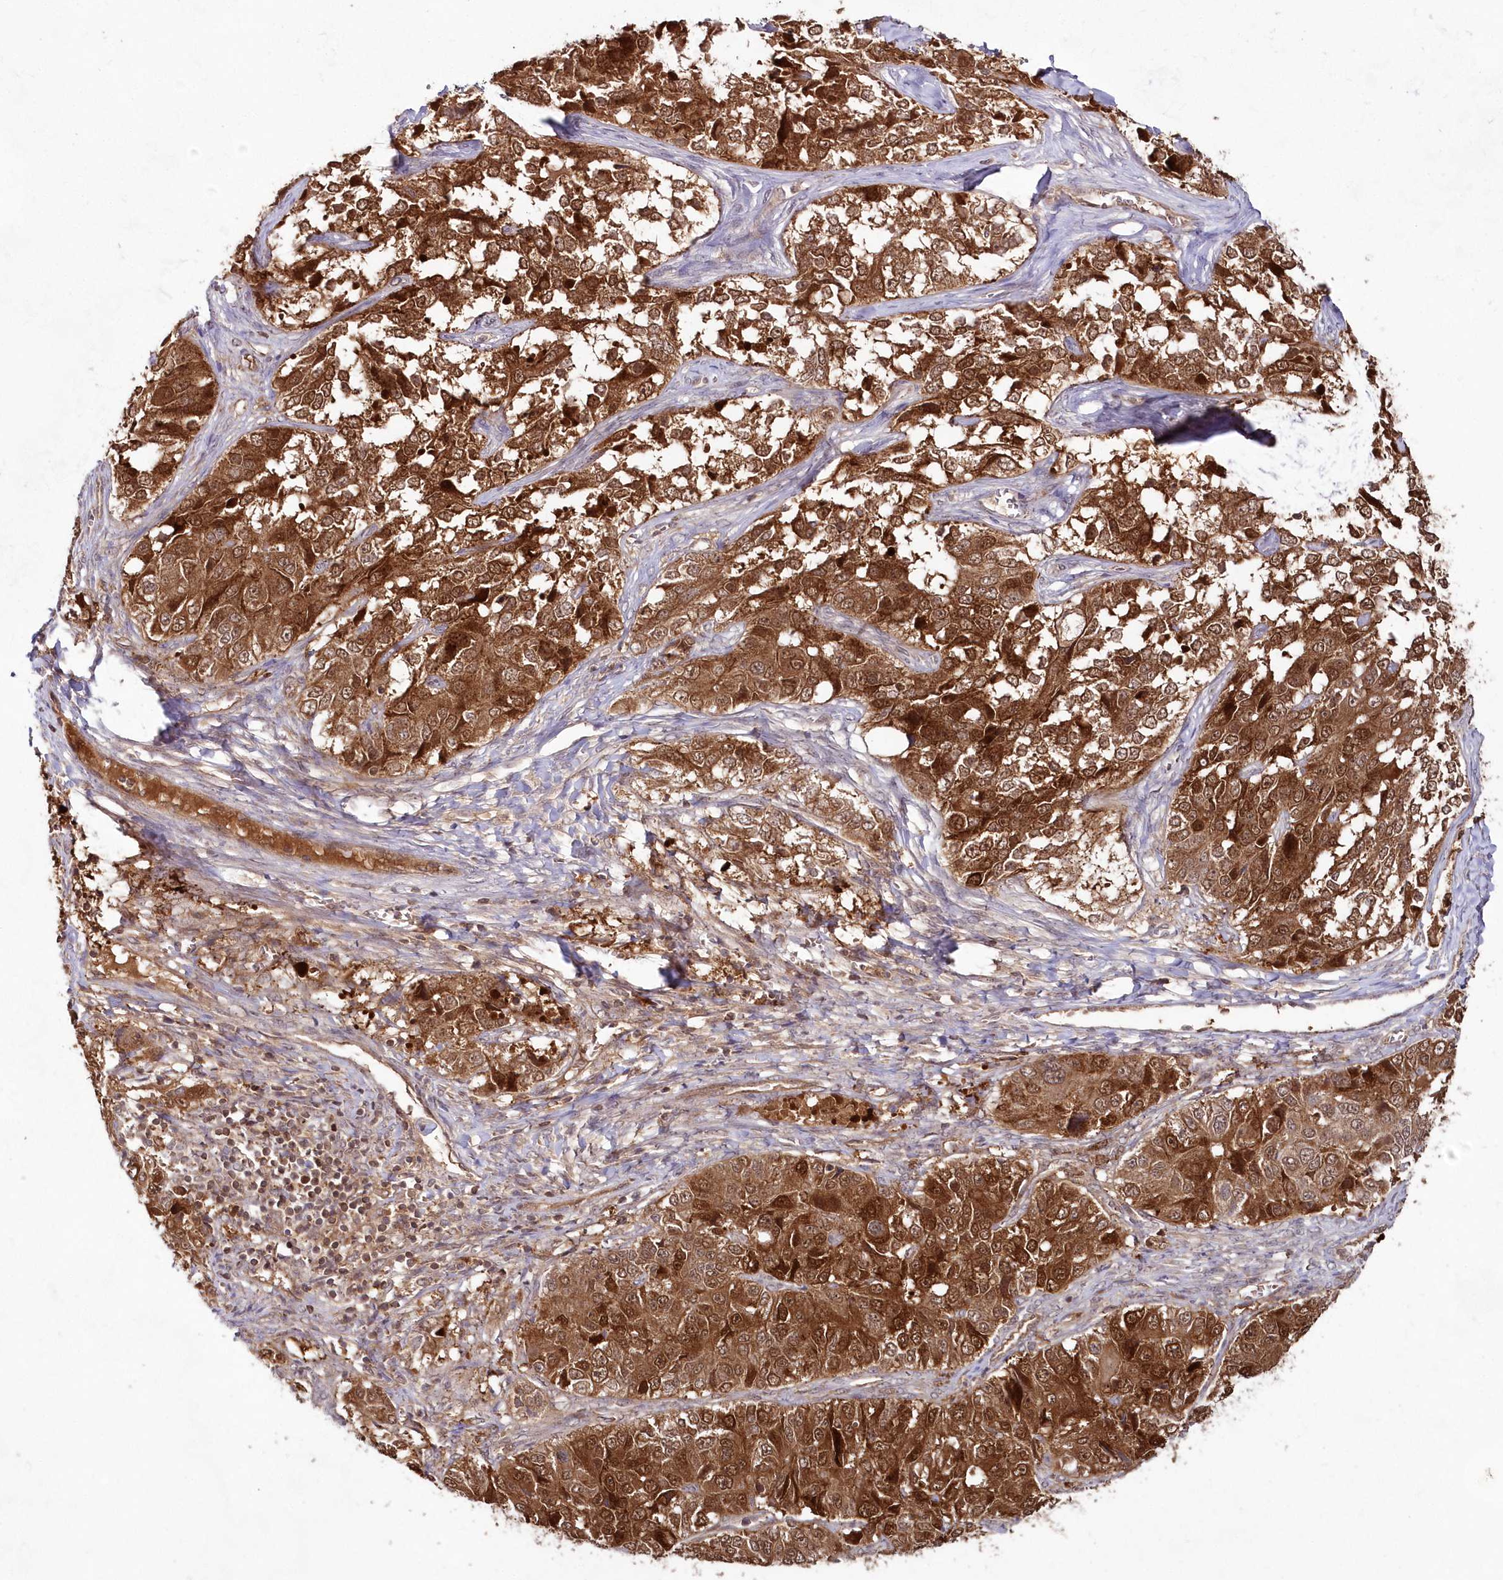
{"staining": {"intensity": "strong", "quantity": ">75%", "location": "cytoplasmic/membranous,nuclear"}, "tissue": "ovarian cancer", "cell_type": "Tumor cells", "image_type": "cancer", "snomed": [{"axis": "morphology", "description": "Carcinoma, endometroid"}, {"axis": "topography", "description": "Ovary"}], "caption": "Immunohistochemistry (IHC) (DAB (3,3'-diaminobenzidine)) staining of ovarian cancer exhibits strong cytoplasmic/membranous and nuclear protein staining in about >75% of tumor cells.", "gene": "IMPA1", "patient": {"sex": "female", "age": 51}}